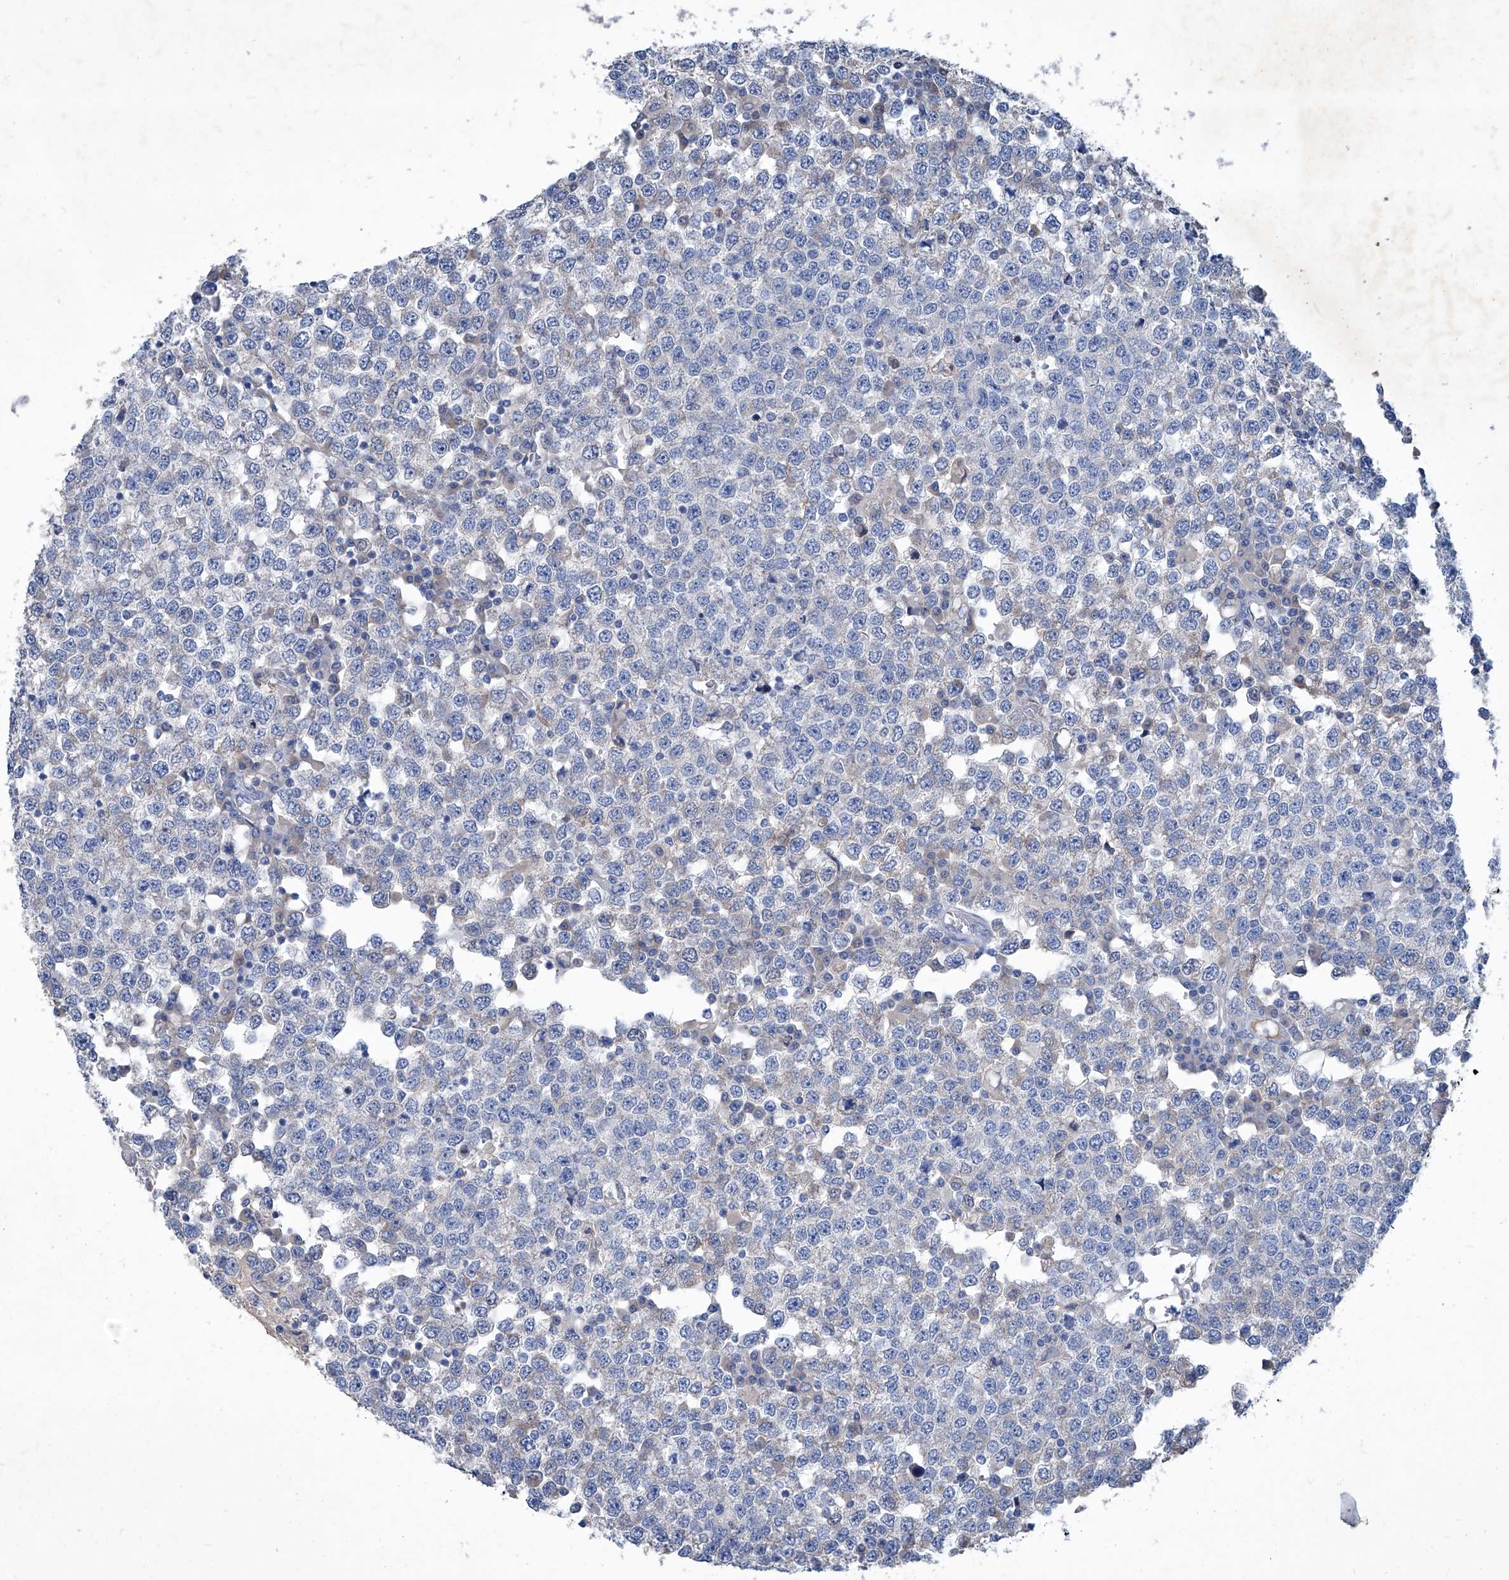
{"staining": {"intensity": "negative", "quantity": "none", "location": "none"}, "tissue": "testis cancer", "cell_type": "Tumor cells", "image_type": "cancer", "snomed": [{"axis": "morphology", "description": "Seminoma, NOS"}, {"axis": "topography", "description": "Testis"}], "caption": "DAB immunohistochemical staining of testis cancer reveals no significant expression in tumor cells.", "gene": "MTARC1", "patient": {"sex": "male", "age": 65}}